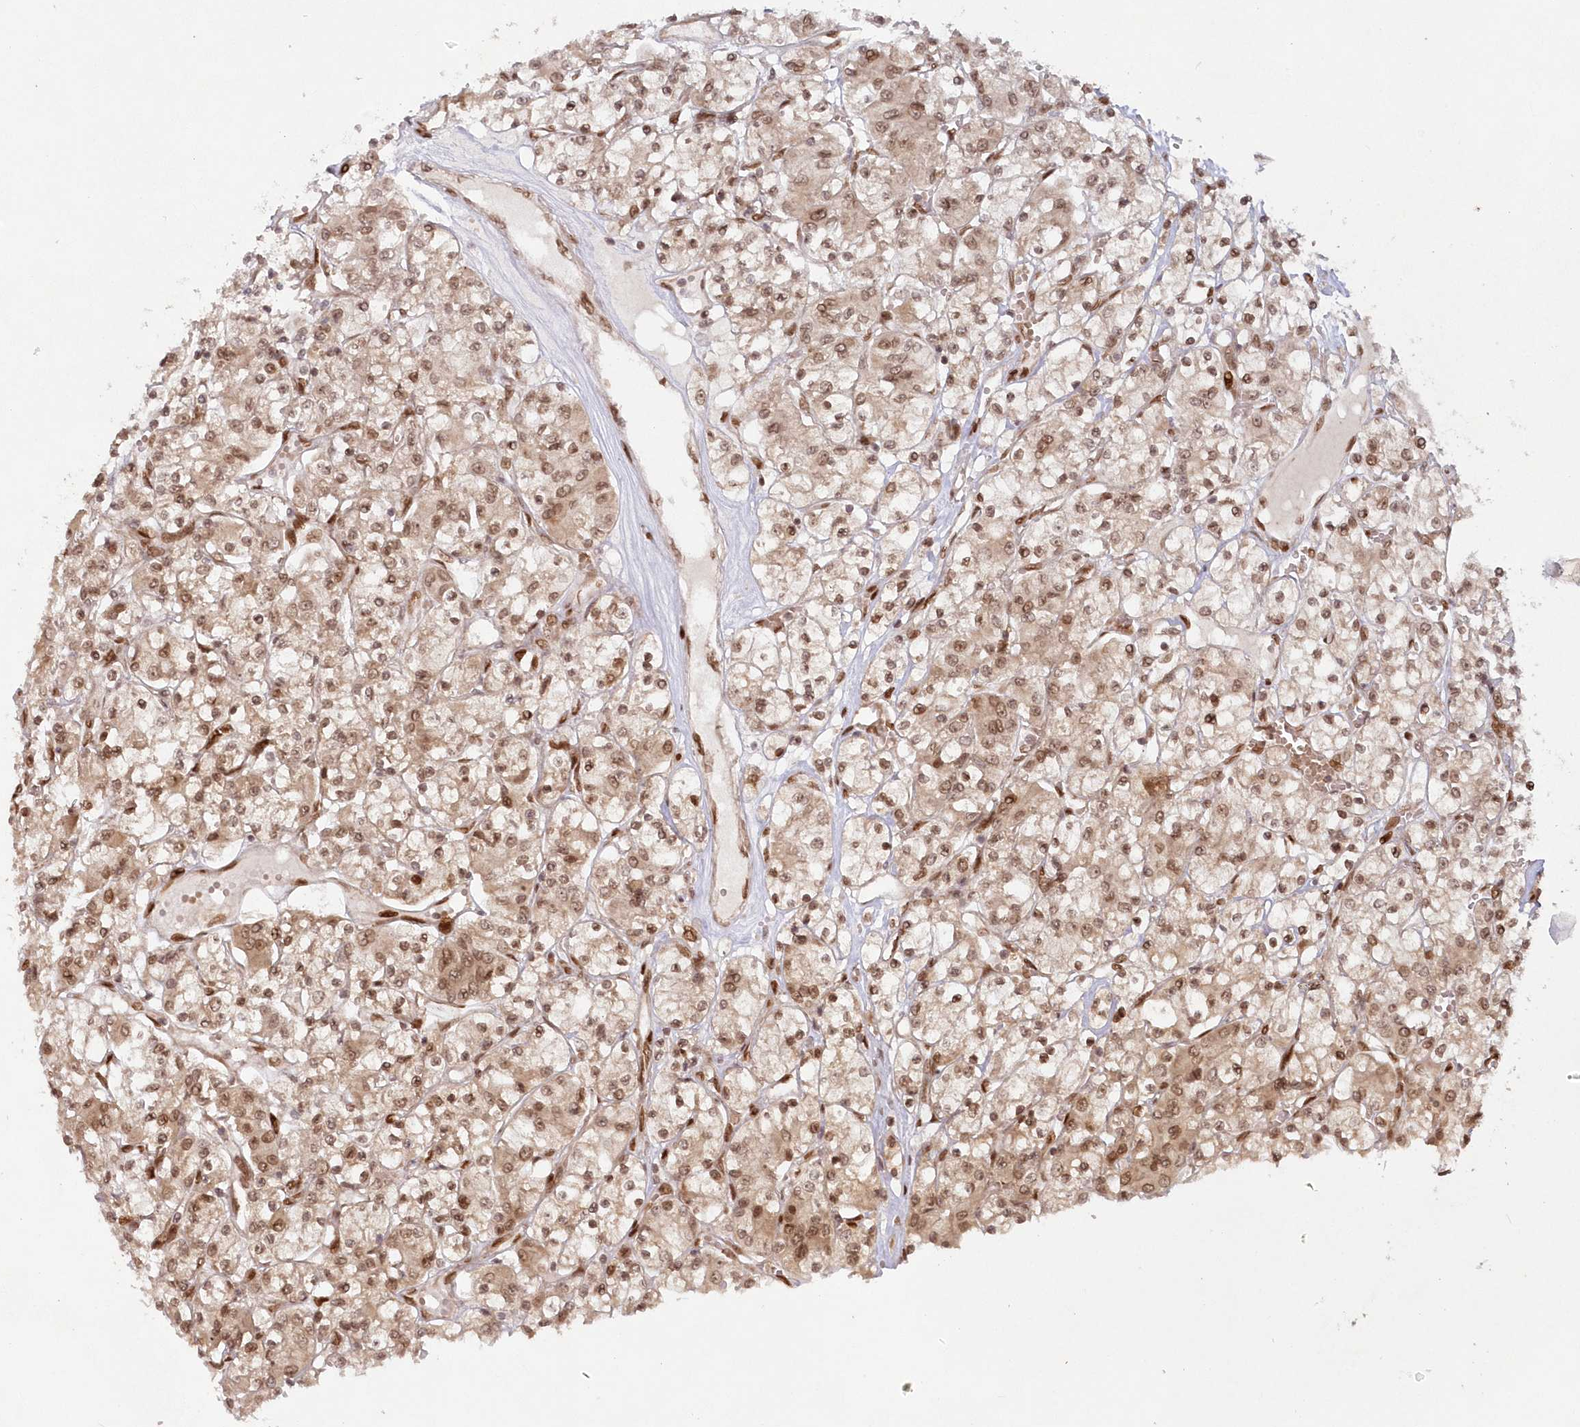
{"staining": {"intensity": "moderate", "quantity": ">75%", "location": "nuclear"}, "tissue": "renal cancer", "cell_type": "Tumor cells", "image_type": "cancer", "snomed": [{"axis": "morphology", "description": "Adenocarcinoma, NOS"}, {"axis": "topography", "description": "Kidney"}], "caption": "High-power microscopy captured an immunohistochemistry (IHC) histopathology image of renal adenocarcinoma, revealing moderate nuclear expression in approximately >75% of tumor cells.", "gene": "TOGARAM2", "patient": {"sex": "female", "age": 59}}